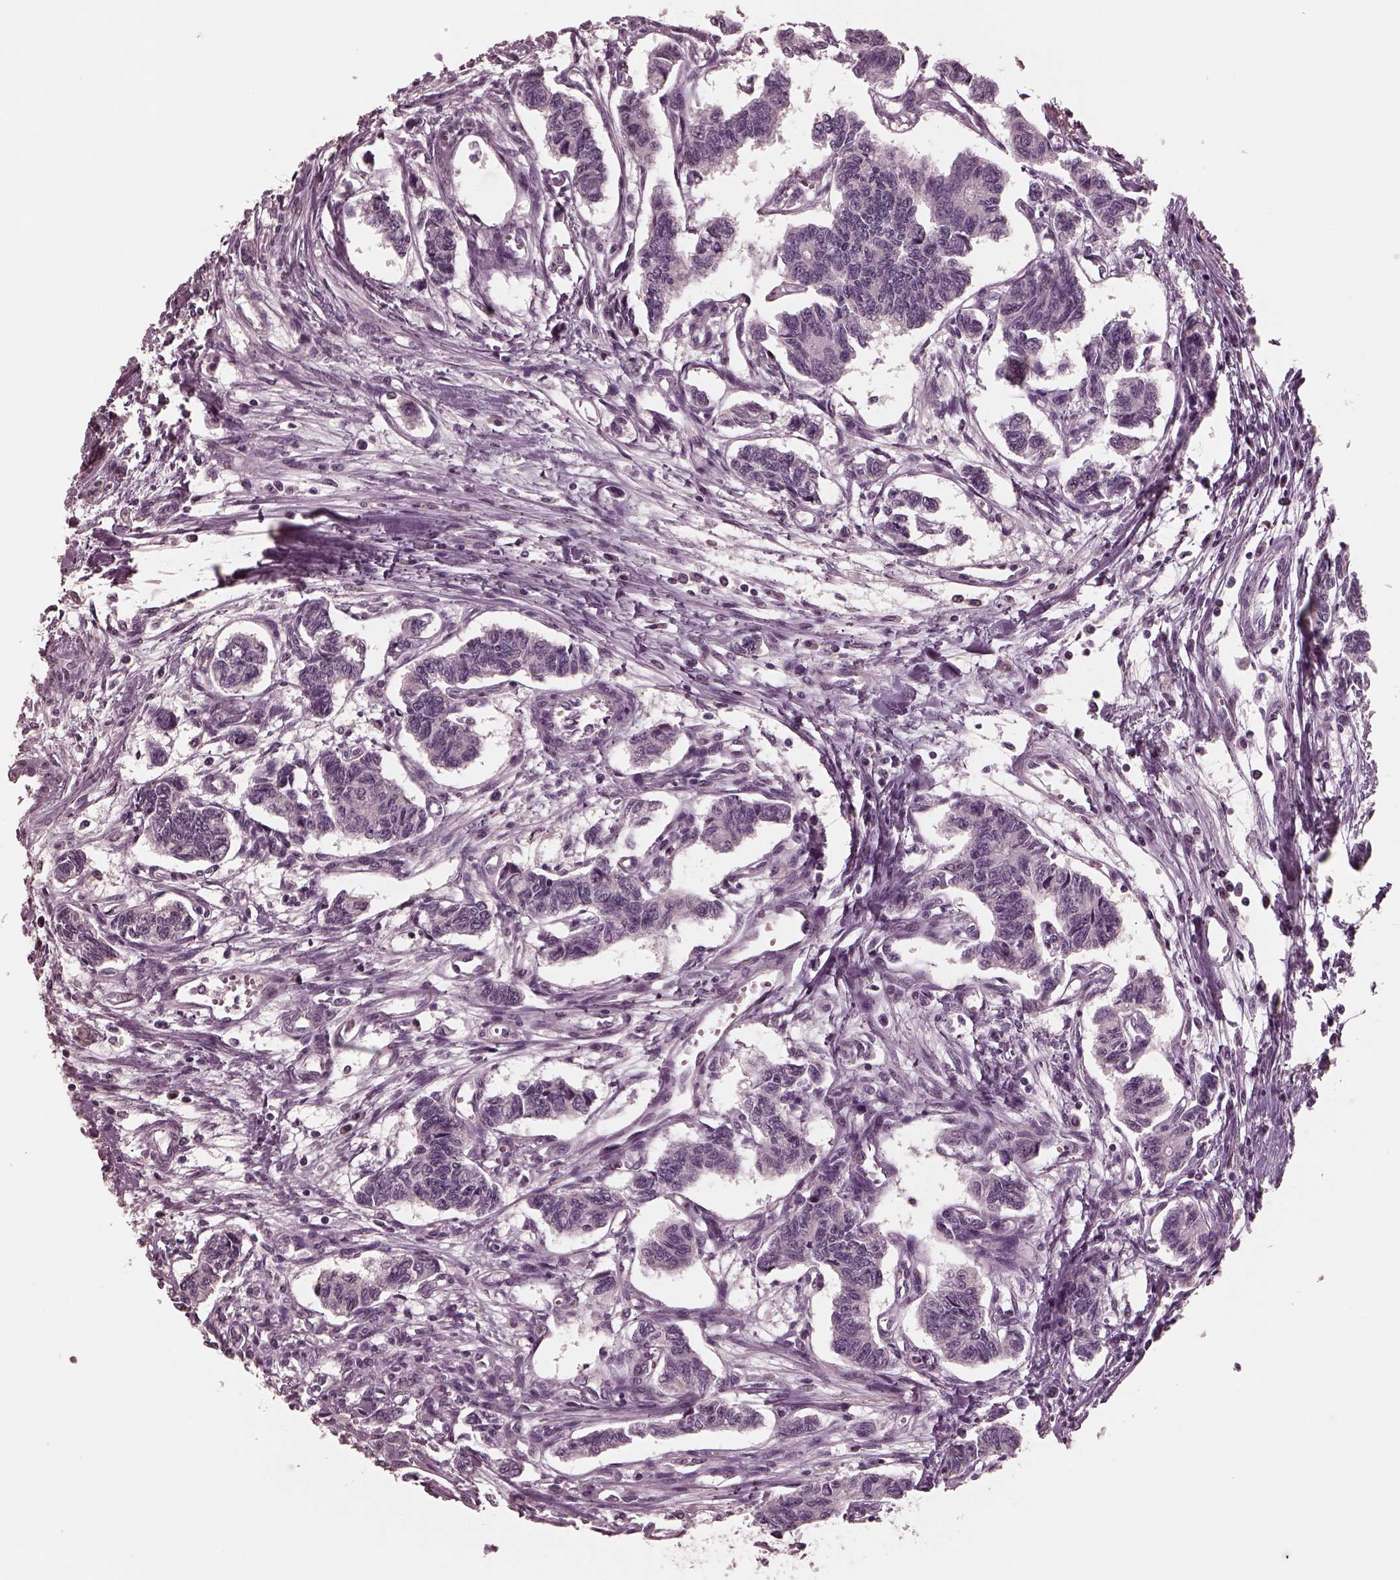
{"staining": {"intensity": "negative", "quantity": "none", "location": "none"}, "tissue": "carcinoid", "cell_type": "Tumor cells", "image_type": "cancer", "snomed": [{"axis": "morphology", "description": "Carcinoid, malignant, NOS"}, {"axis": "topography", "description": "Kidney"}], "caption": "Tumor cells are negative for protein expression in human carcinoid (malignant).", "gene": "RCVRN", "patient": {"sex": "female", "age": 41}}